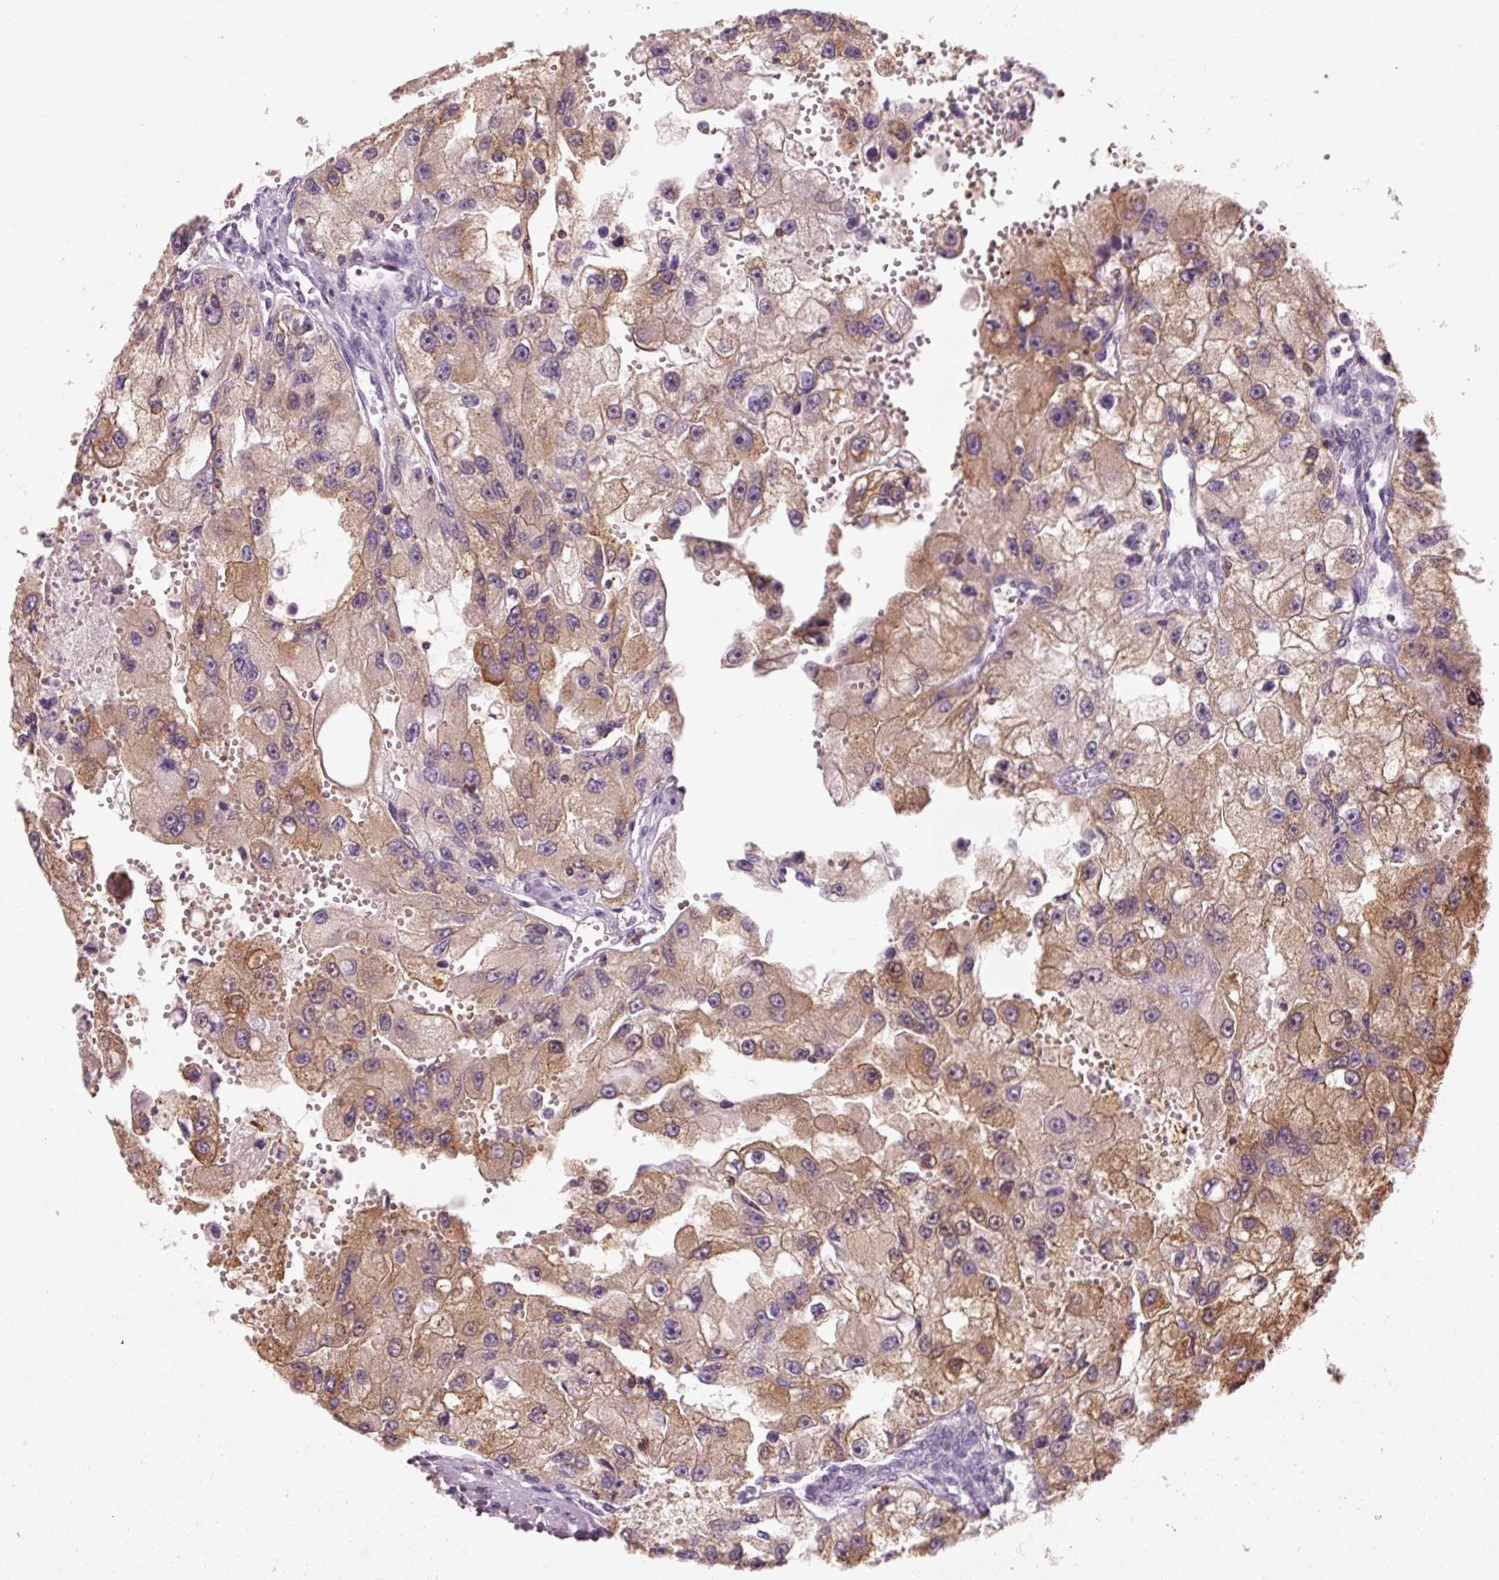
{"staining": {"intensity": "moderate", "quantity": ">75%", "location": "cytoplasmic/membranous"}, "tissue": "renal cancer", "cell_type": "Tumor cells", "image_type": "cancer", "snomed": [{"axis": "morphology", "description": "Adenocarcinoma, NOS"}, {"axis": "topography", "description": "Kidney"}], "caption": "There is medium levels of moderate cytoplasmic/membranous positivity in tumor cells of renal adenocarcinoma, as demonstrated by immunohistochemical staining (brown color).", "gene": "OR8K1", "patient": {"sex": "male", "age": 63}}